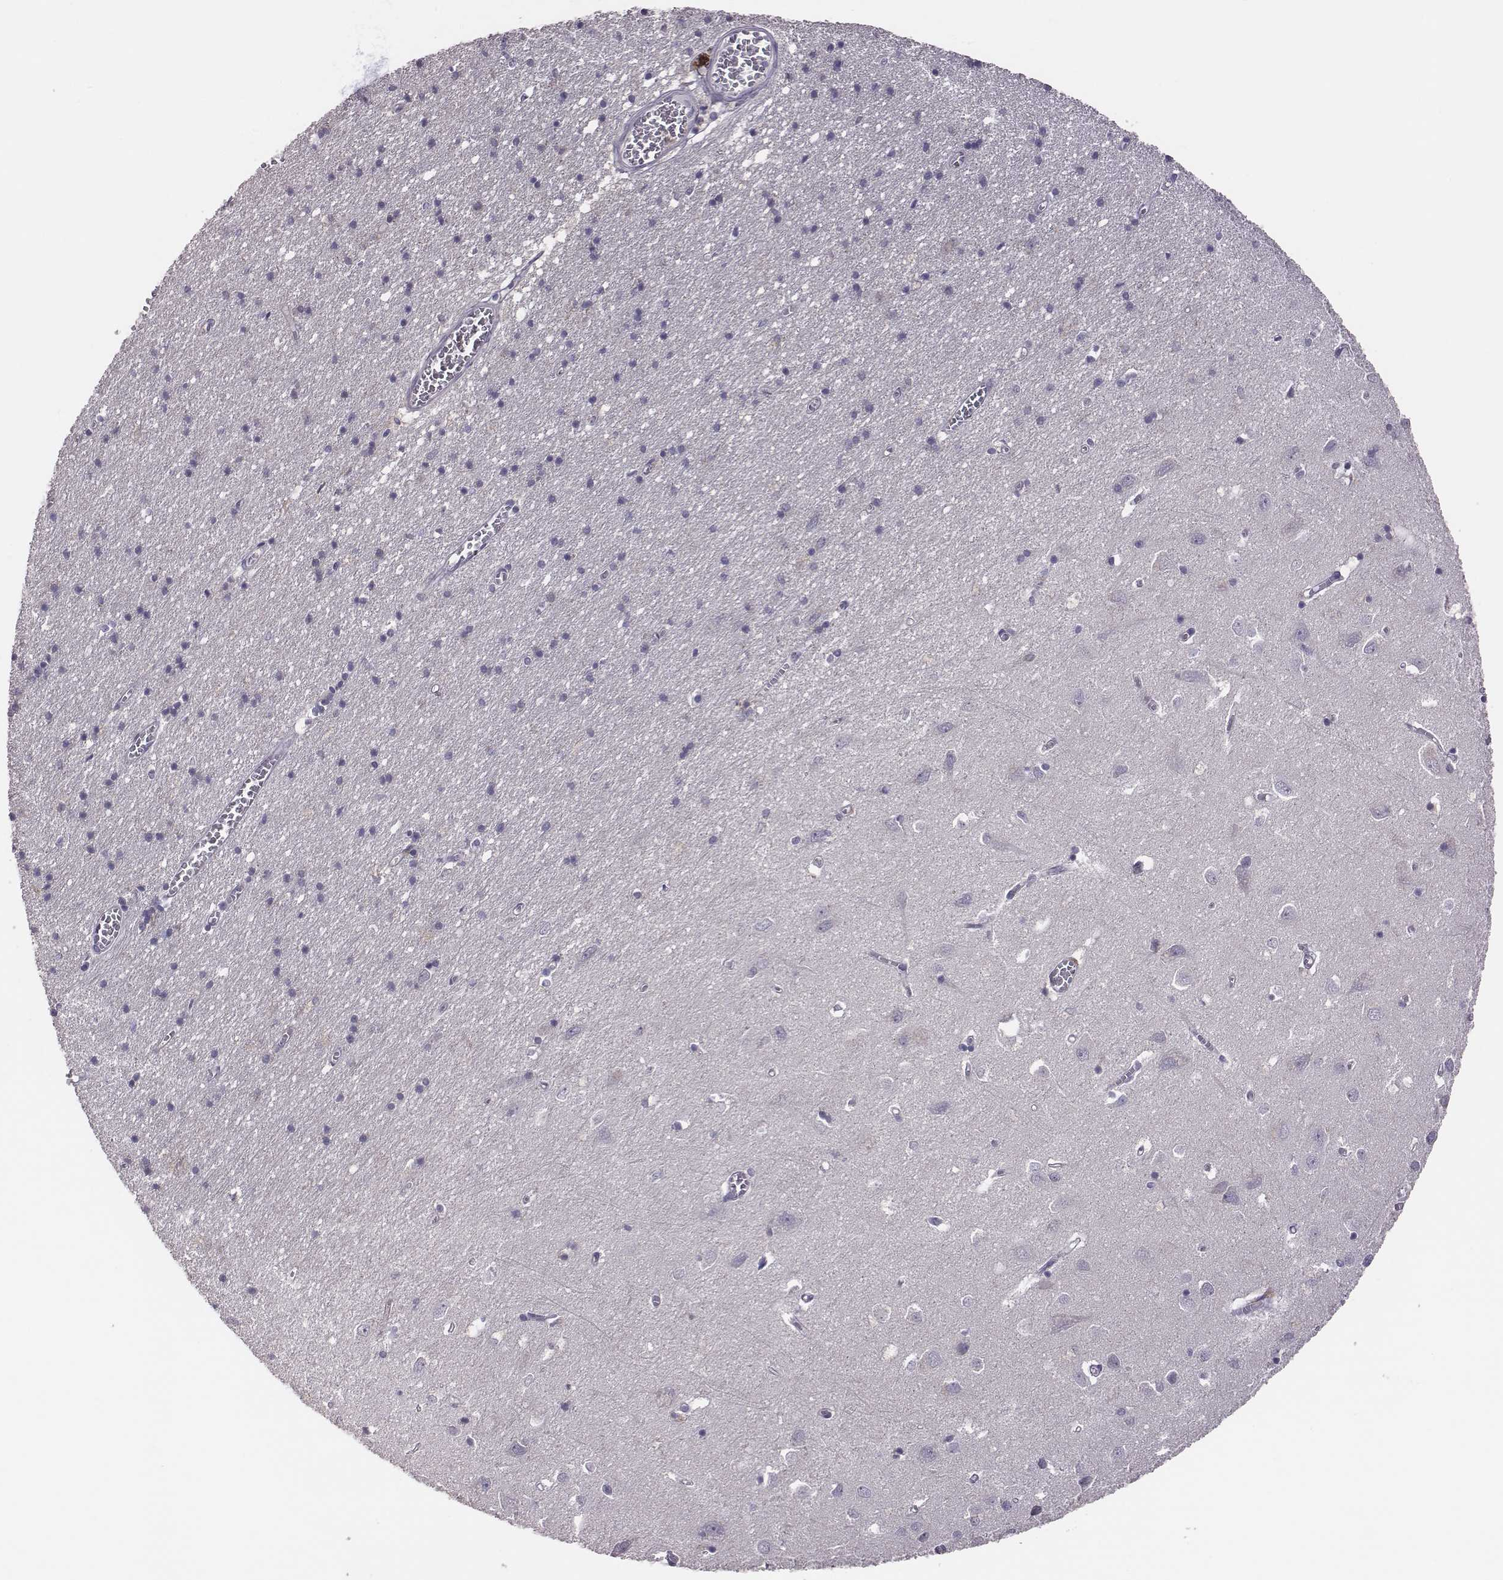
{"staining": {"intensity": "negative", "quantity": "none", "location": "none"}, "tissue": "cerebral cortex", "cell_type": "Endothelial cells", "image_type": "normal", "snomed": [{"axis": "morphology", "description": "Normal tissue, NOS"}, {"axis": "topography", "description": "Cerebral cortex"}], "caption": "This is an IHC image of unremarkable human cerebral cortex. There is no expression in endothelial cells.", "gene": "KMO", "patient": {"sex": "male", "age": 70}}